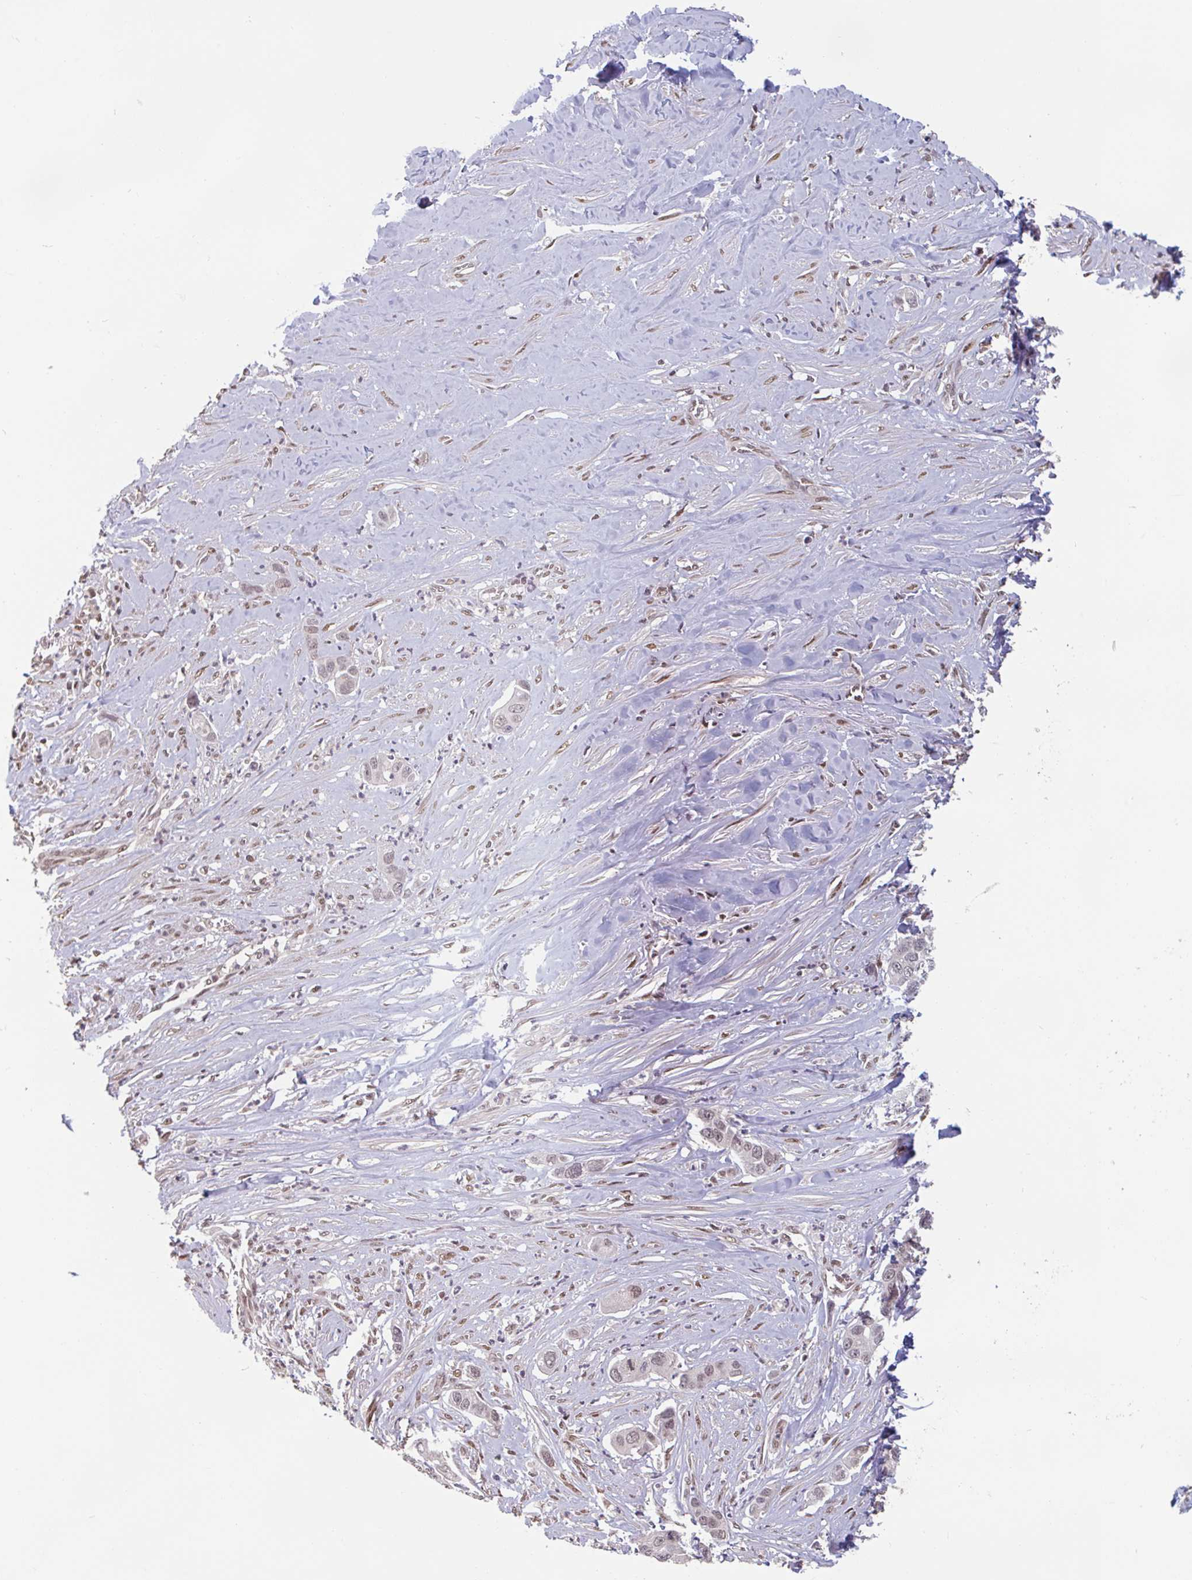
{"staining": {"intensity": "weak", "quantity": ">75%", "location": "nuclear"}, "tissue": "pancreatic cancer", "cell_type": "Tumor cells", "image_type": "cancer", "snomed": [{"axis": "morphology", "description": "Adenocarcinoma, NOS"}, {"axis": "topography", "description": "Pancreas"}], "caption": "The histopathology image demonstrates immunohistochemical staining of pancreatic cancer. There is weak nuclear expression is identified in about >75% of tumor cells. The protein of interest is shown in brown color, while the nuclei are stained blue.", "gene": "DR1", "patient": {"sex": "male", "age": 73}}